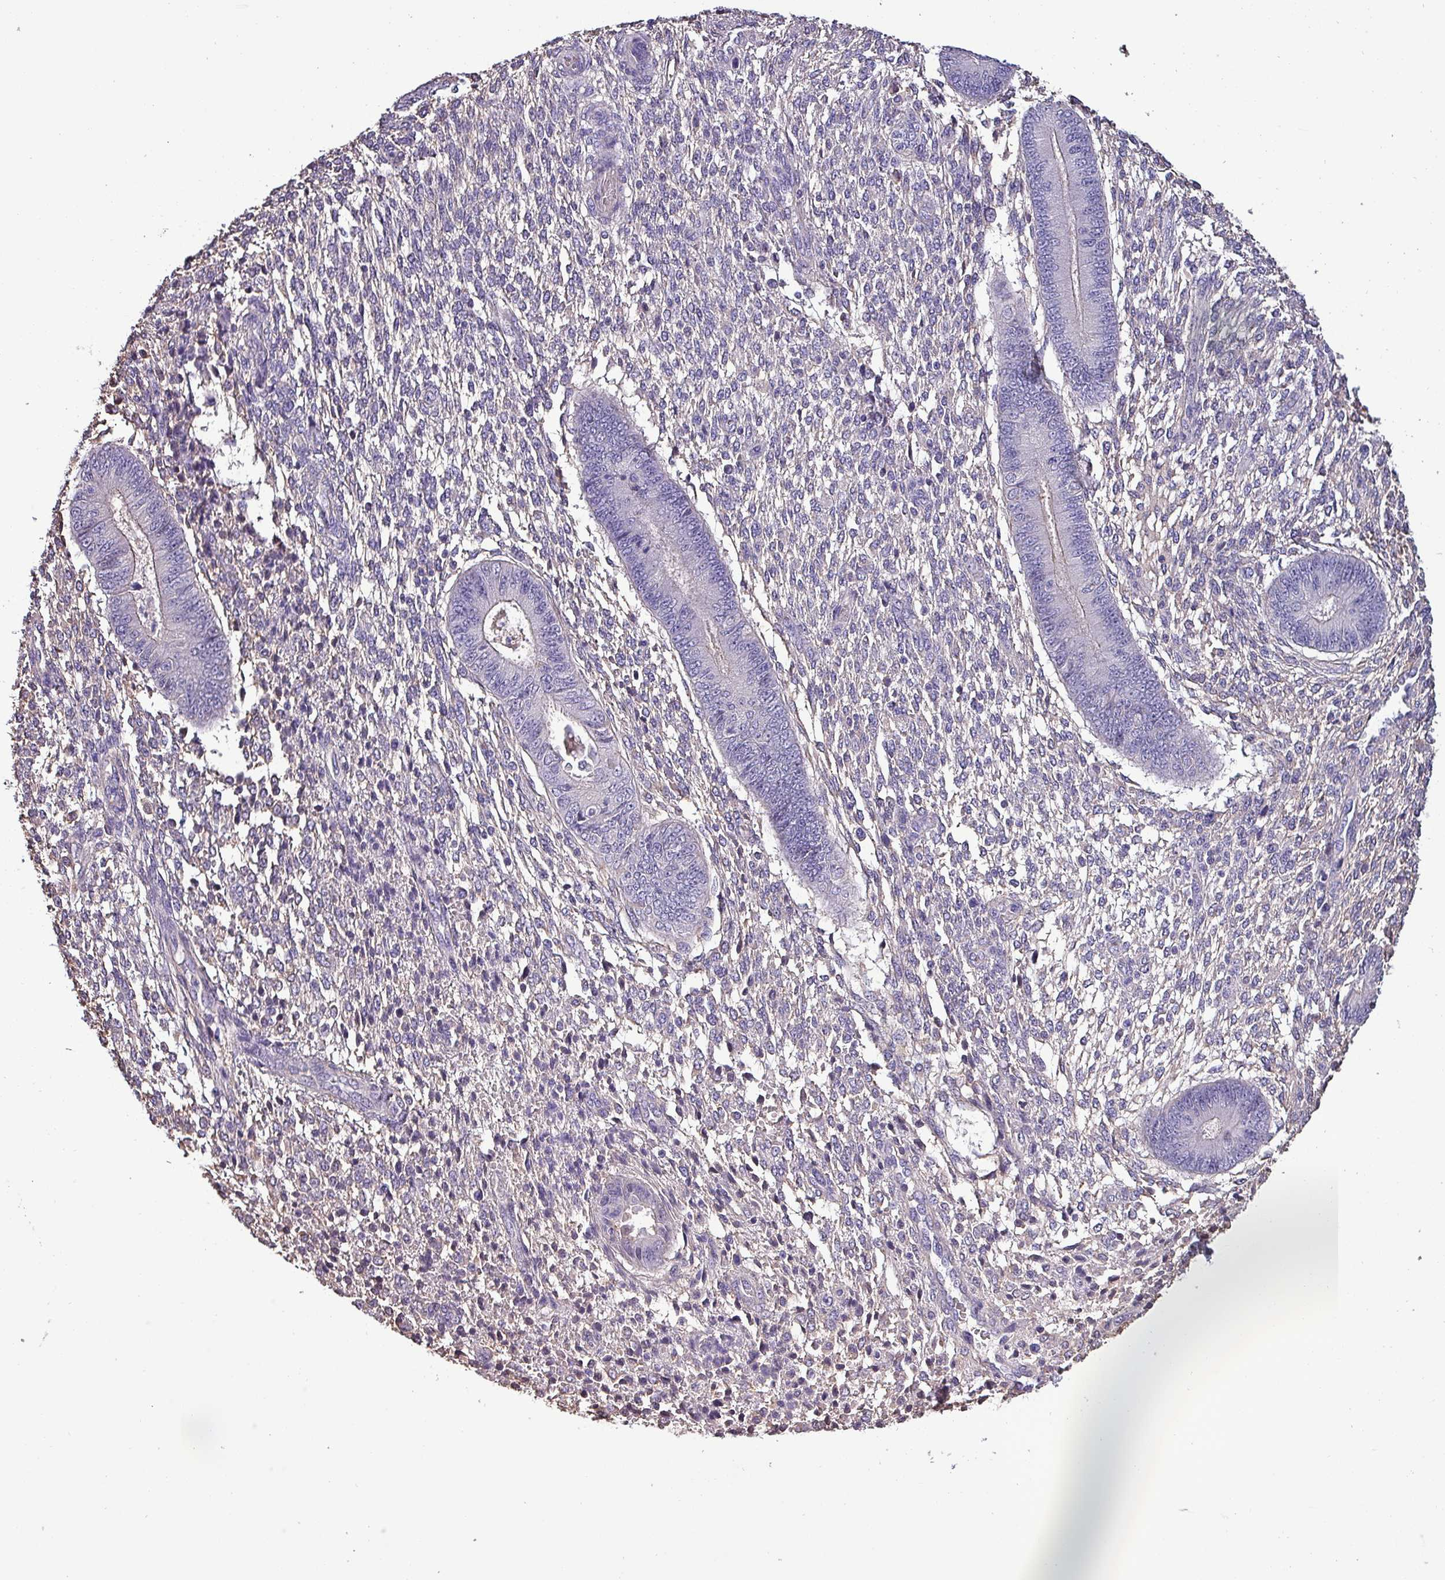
{"staining": {"intensity": "negative", "quantity": "none", "location": "none"}, "tissue": "endometrium", "cell_type": "Cells in endometrial stroma", "image_type": "normal", "snomed": [{"axis": "morphology", "description": "Normal tissue, NOS"}, {"axis": "topography", "description": "Endometrium"}], "caption": "The micrograph exhibits no significant expression in cells in endometrial stroma of endometrium. (DAB (3,3'-diaminobenzidine) immunohistochemistry (IHC) visualized using brightfield microscopy, high magnification).", "gene": "HTRA4", "patient": {"sex": "female", "age": 49}}